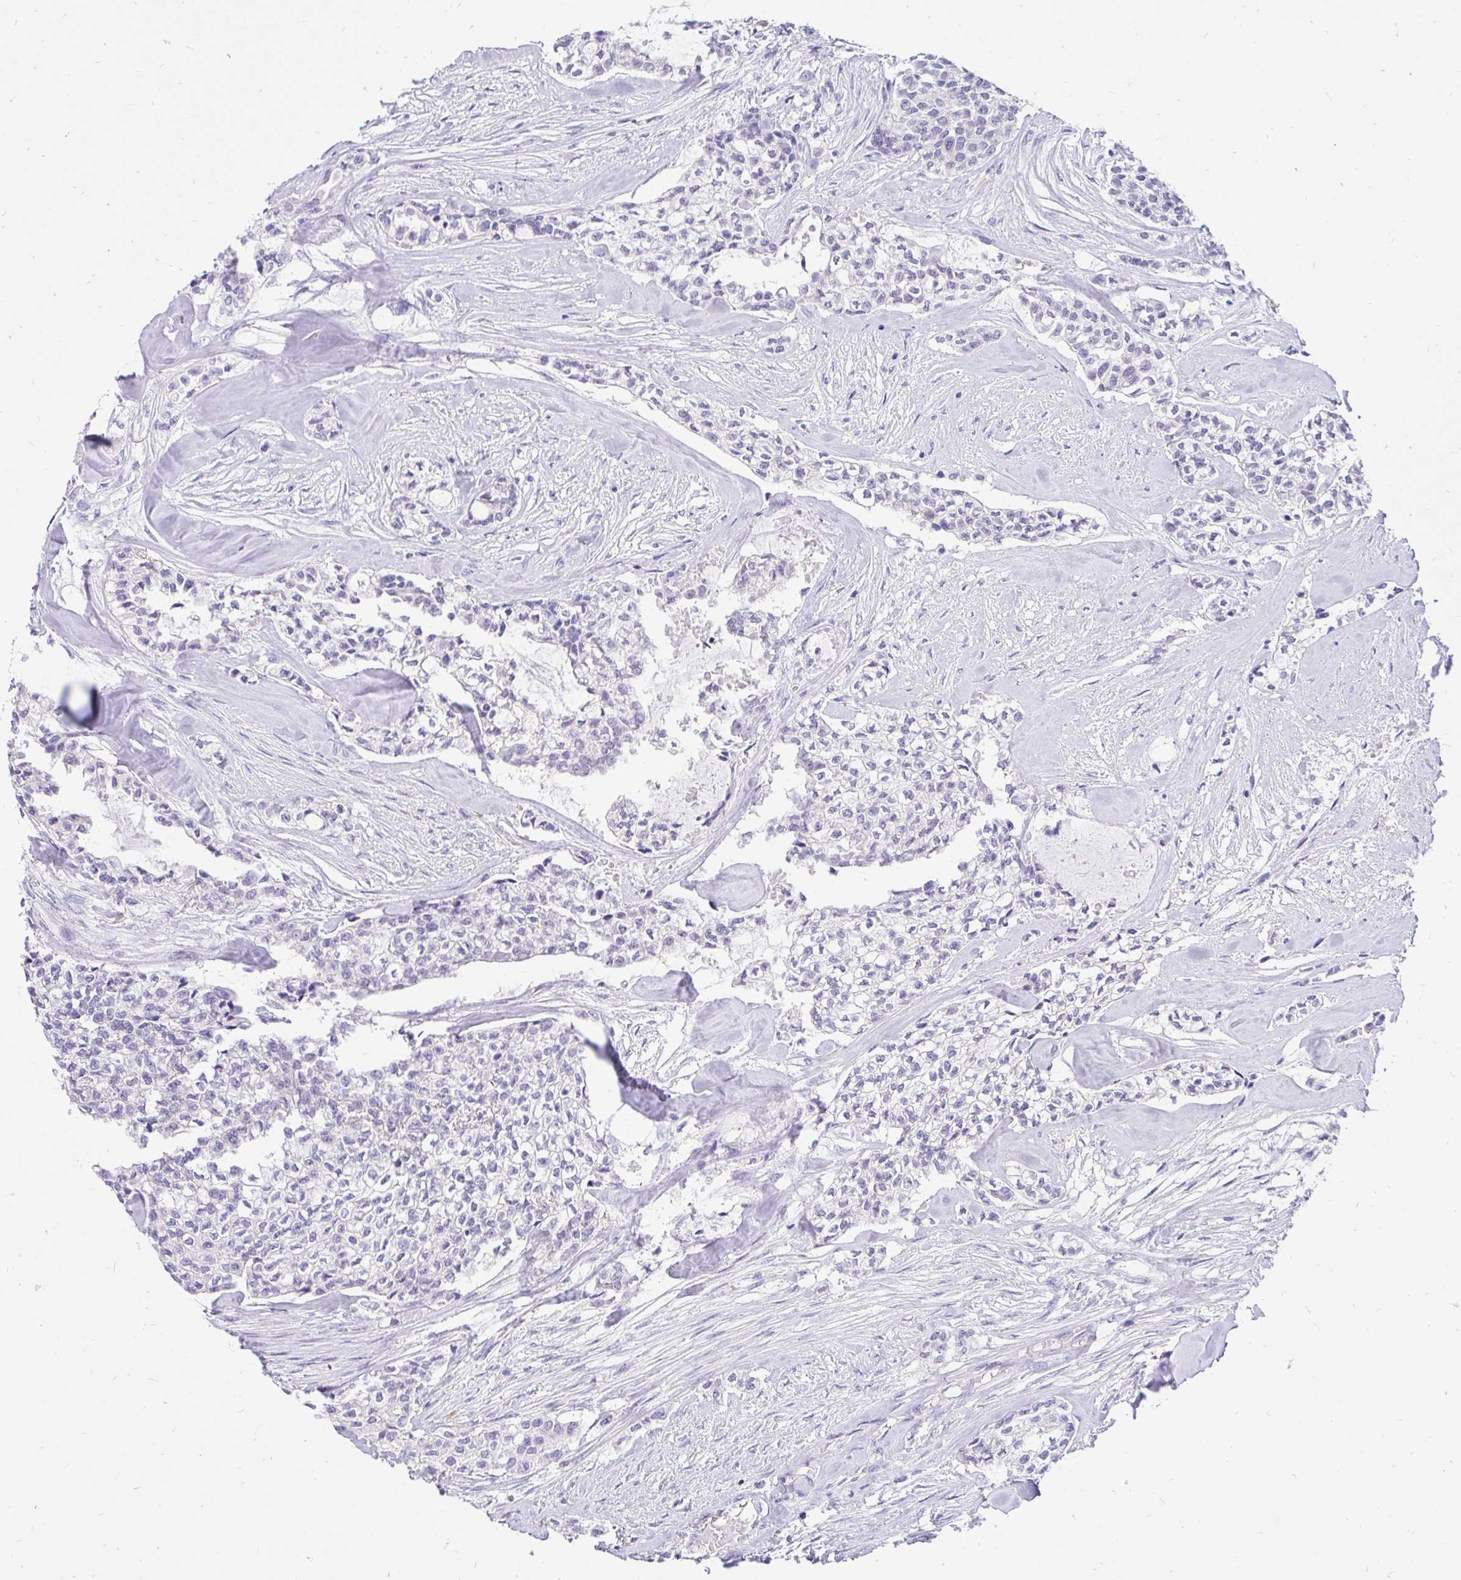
{"staining": {"intensity": "negative", "quantity": "none", "location": "none"}, "tissue": "head and neck cancer", "cell_type": "Tumor cells", "image_type": "cancer", "snomed": [{"axis": "morphology", "description": "Adenocarcinoma, NOS"}, {"axis": "topography", "description": "Head-Neck"}], "caption": "Immunohistochemistry (IHC) of head and neck cancer shows no positivity in tumor cells.", "gene": "FATE1", "patient": {"sex": "male", "age": 81}}